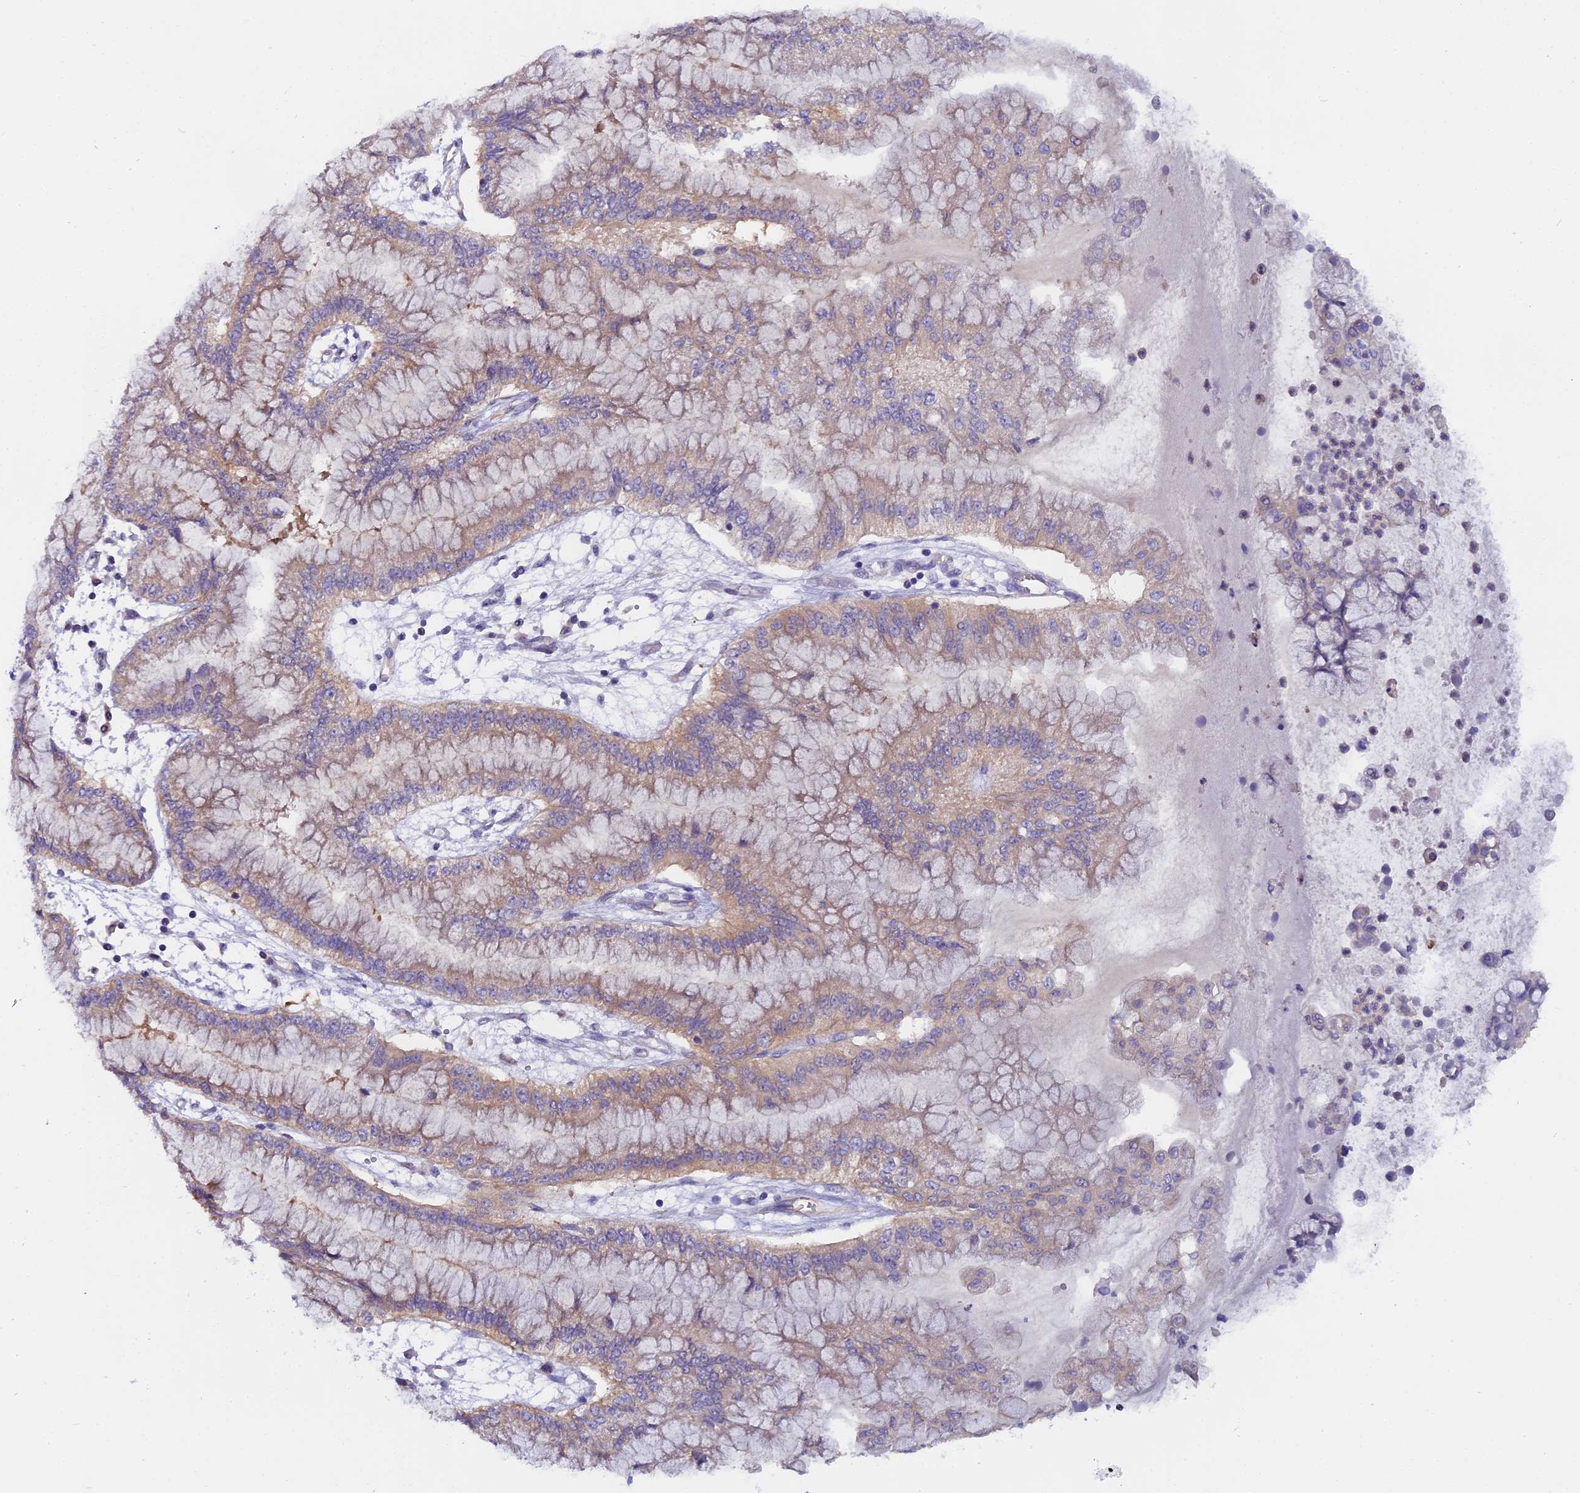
{"staining": {"intensity": "weak", "quantity": "<25%", "location": "cytoplasmic/membranous"}, "tissue": "pancreatic cancer", "cell_type": "Tumor cells", "image_type": "cancer", "snomed": [{"axis": "morphology", "description": "Adenocarcinoma, NOS"}, {"axis": "topography", "description": "Pancreas"}], "caption": "High power microscopy histopathology image of an immunohistochemistry micrograph of pancreatic cancer (adenocarcinoma), revealing no significant positivity in tumor cells.", "gene": "FAM118B", "patient": {"sex": "male", "age": 73}}